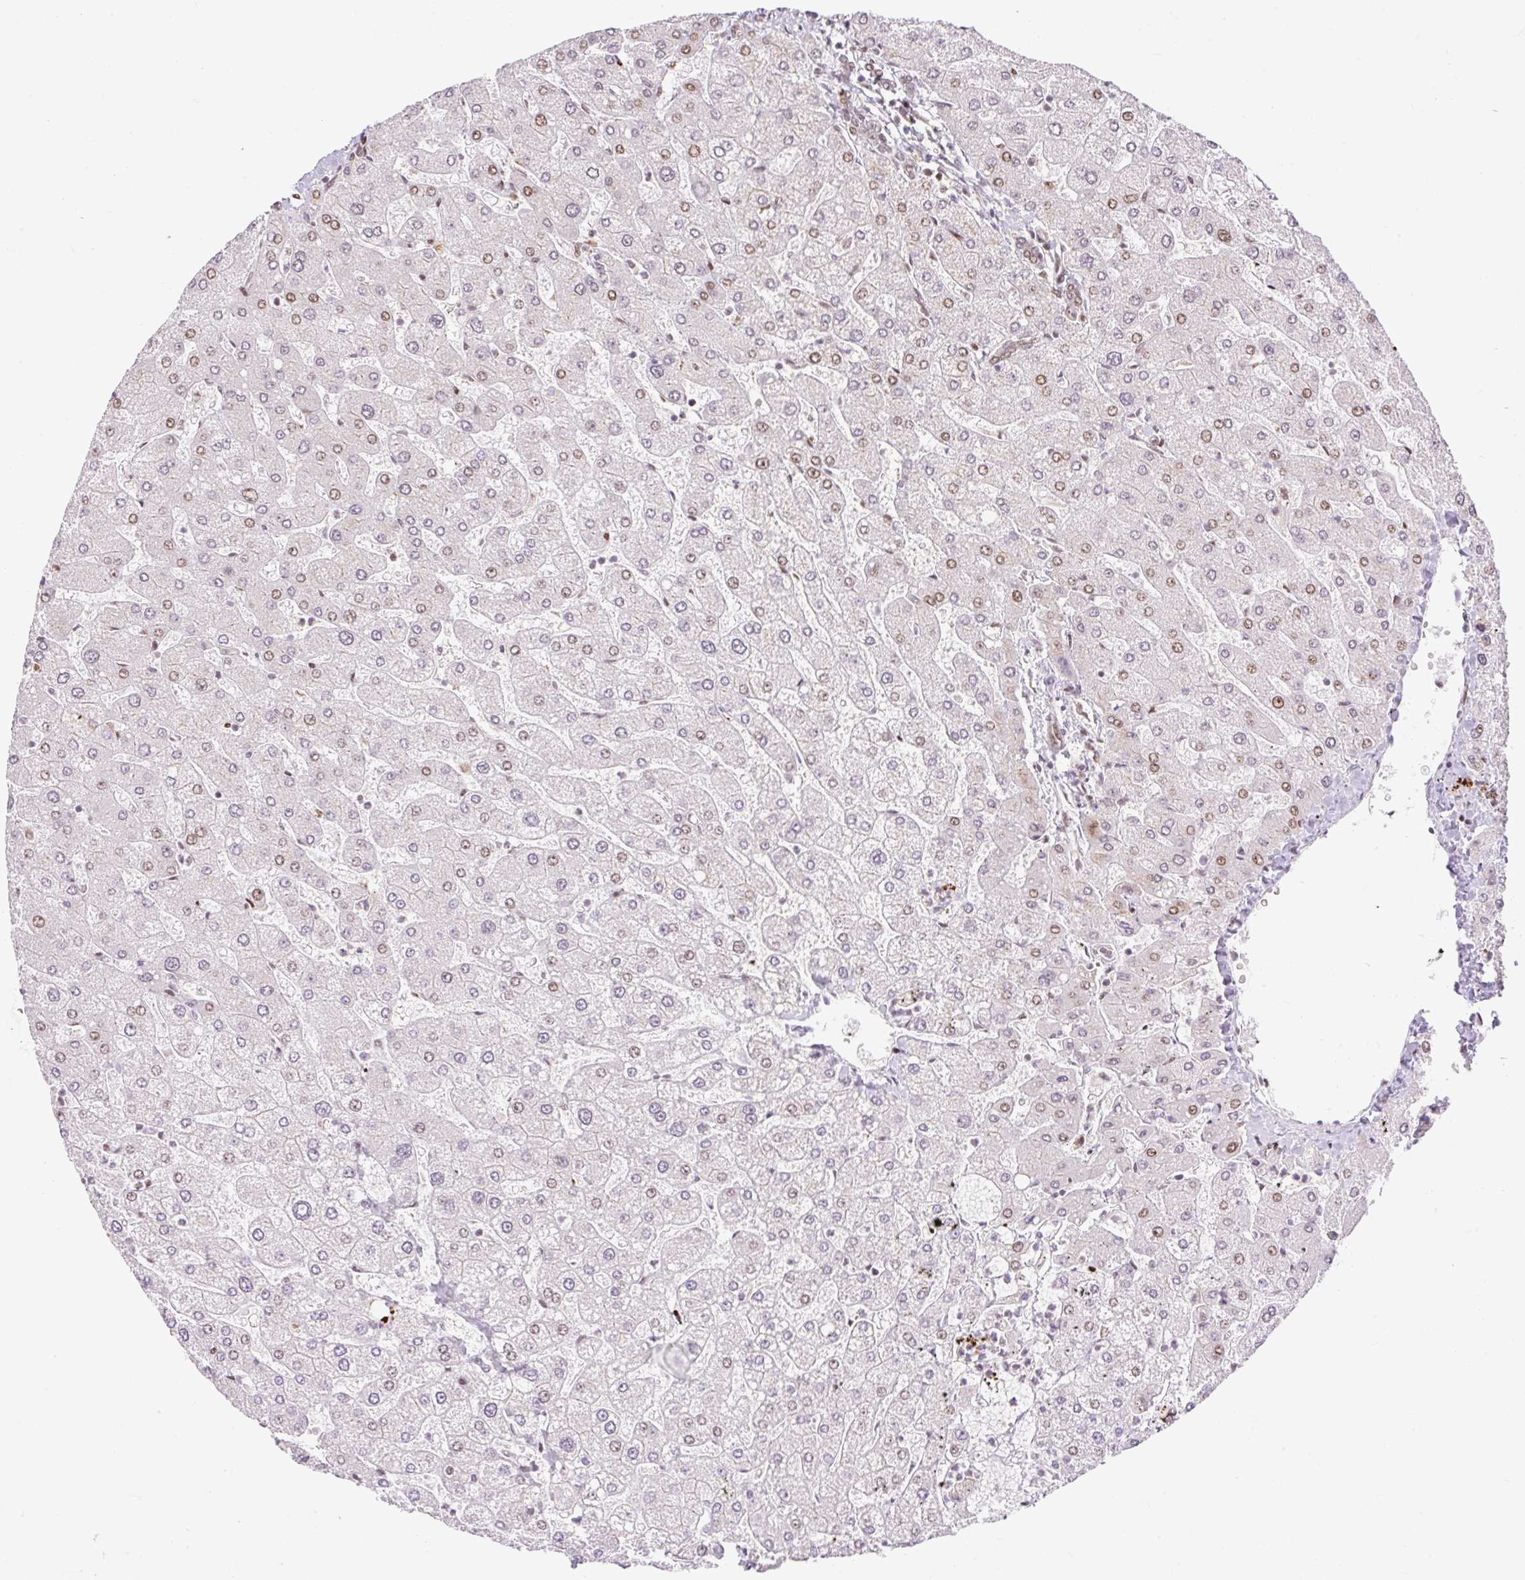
{"staining": {"intensity": "weak", "quantity": "25%-75%", "location": "nuclear"}, "tissue": "liver", "cell_type": "Cholangiocytes", "image_type": "normal", "snomed": [{"axis": "morphology", "description": "Normal tissue, NOS"}, {"axis": "topography", "description": "Liver"}], "caption": "Immunohistochemical staining of unremarkable liver exhibits weak nuclear protein positivity in about 25%-75% of cholangiocytes.", "gene": "RIPPLY3", "patient": {"sex": "male", "age": 55}}